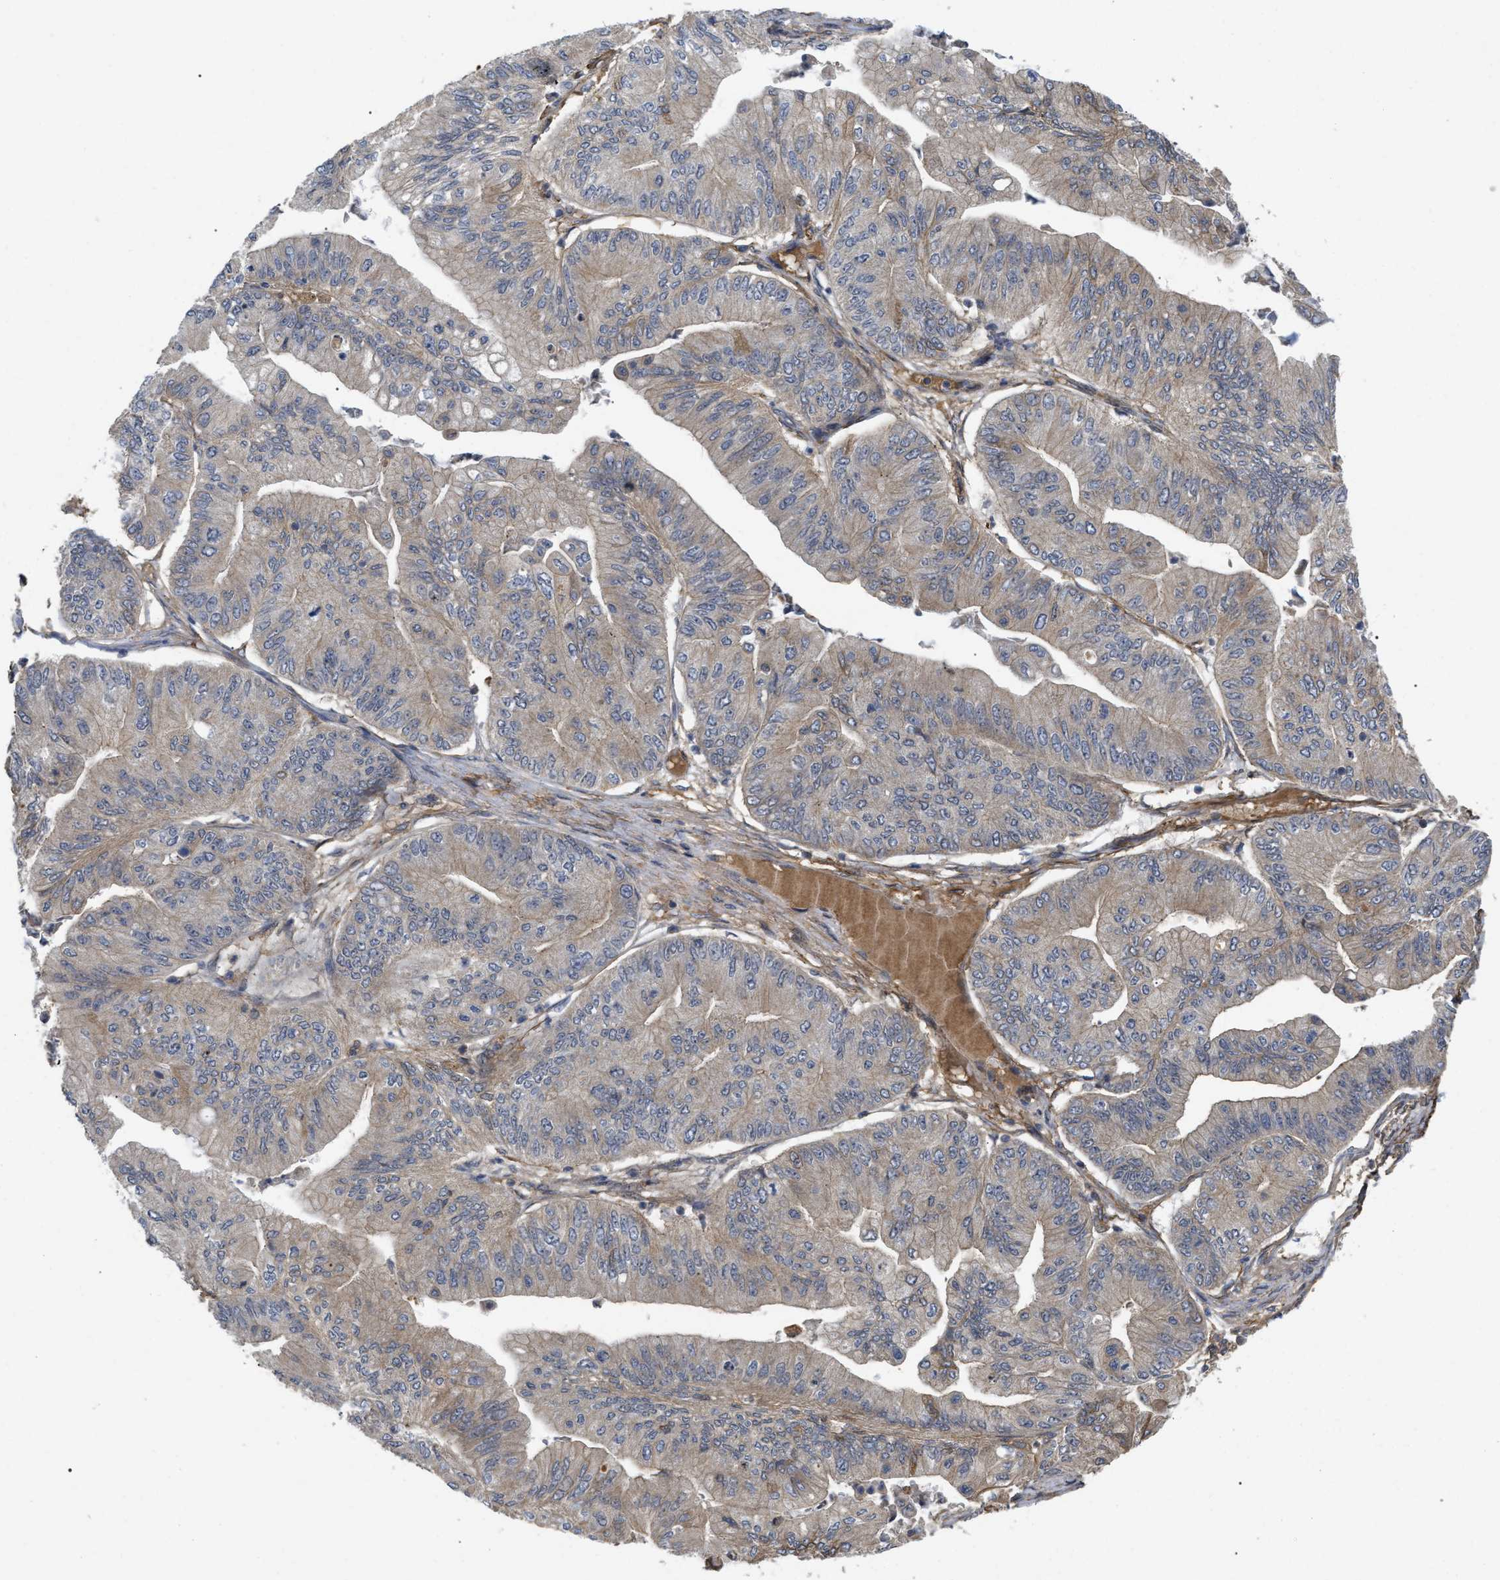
{"staining": {"intensity": "weak", "quantity": "<25%", "location": "cytoplasmic/membranous"}, "tissue": "ovarian cancer", "cell_type": "Tumor cells", "image_type": "cancer", "snomed": [{"axis": "morphology", "description": "Cystadenocarcinoma, mucinous, NOS"}, {"axis": "topography", "description": "Ovary"}], "caption": "Tumor cells are negative for protein expression in human ovarian mucinous cystadenocarcinoma.", "gene": "ST6GALNAC6", "patient": {"sex": "female", "age": 61}}